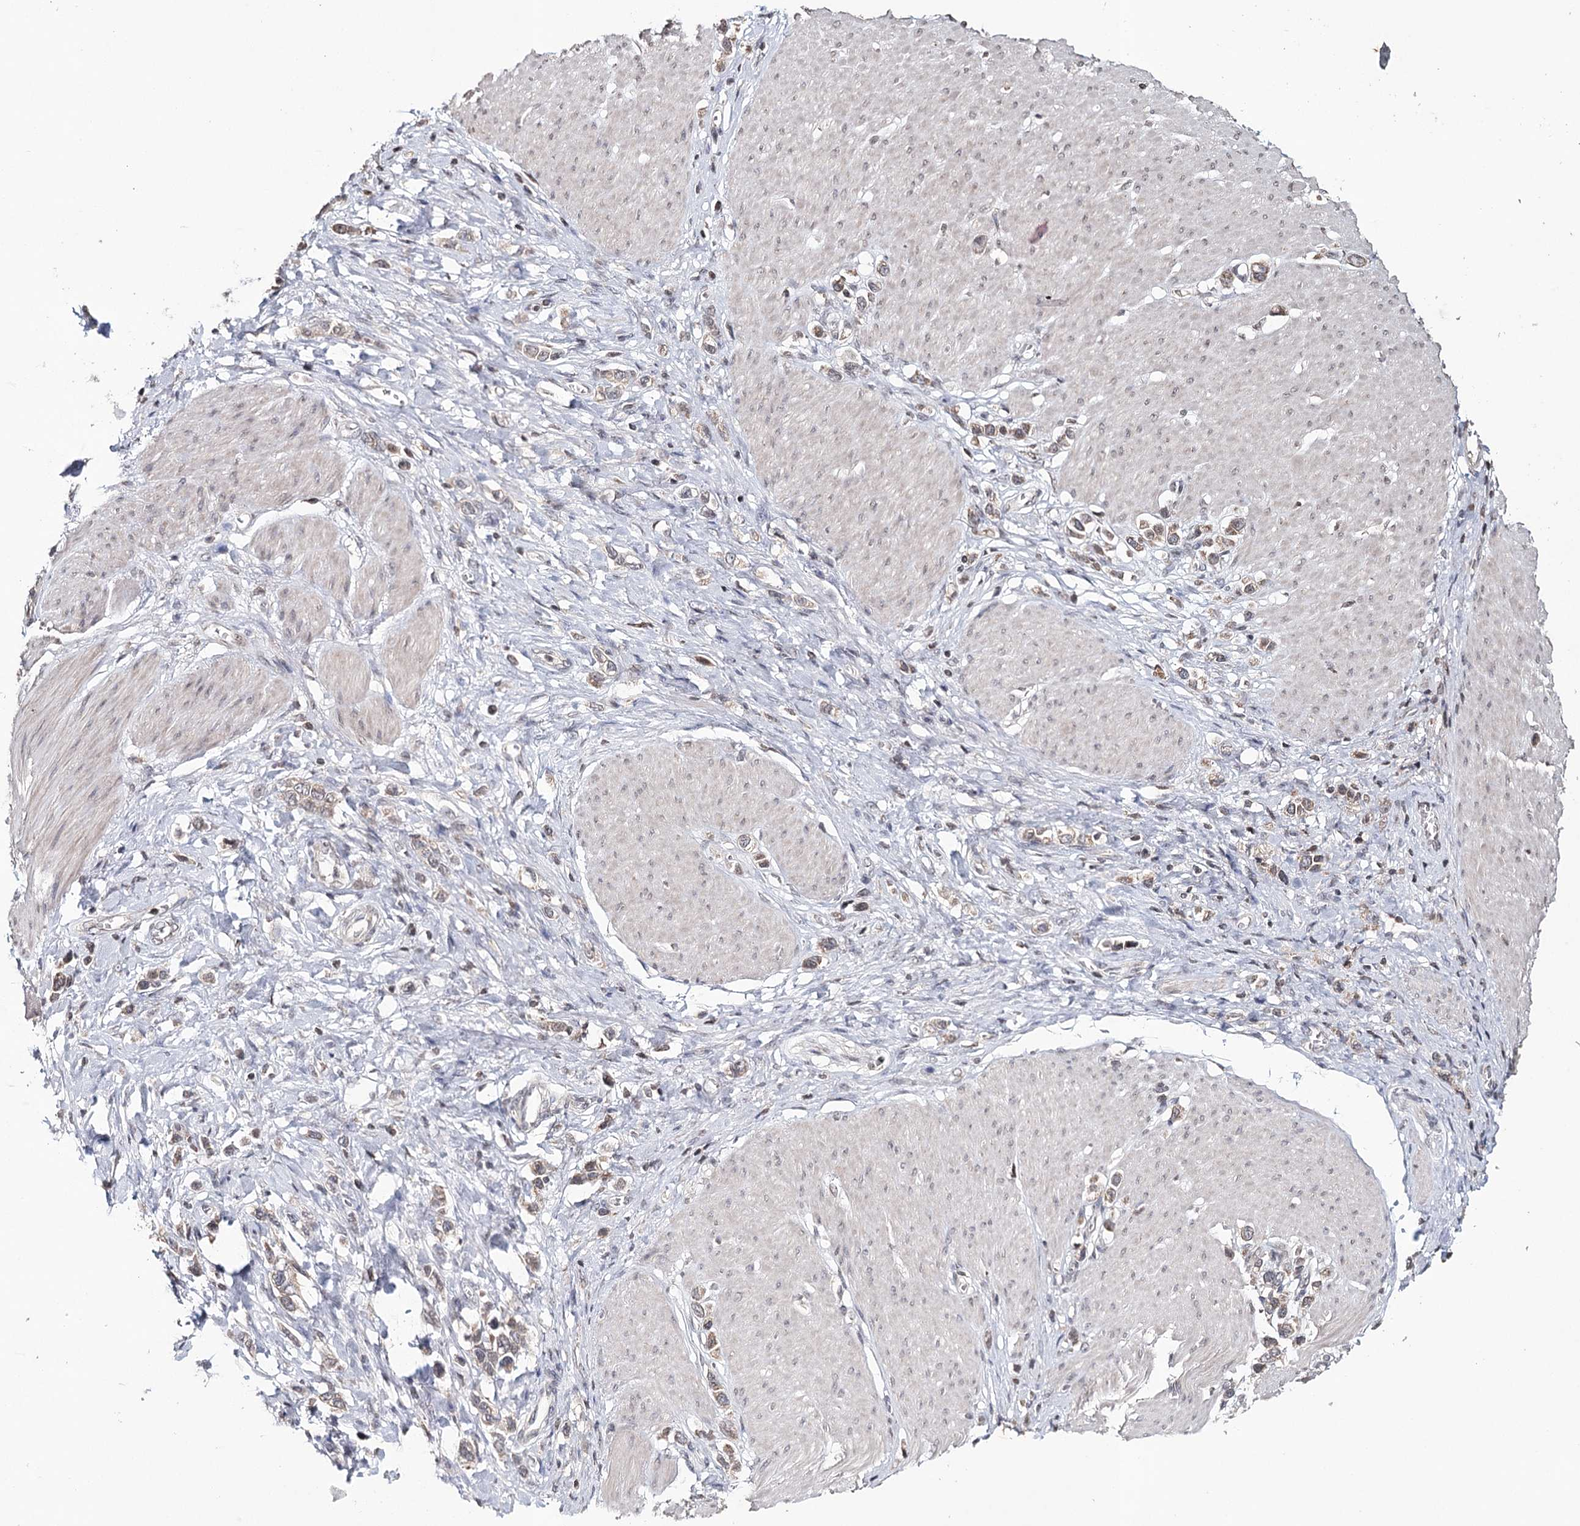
{"staining": {"intensity": "moderate", "quantity": ">75%", "location": "cytoplasmic/membranous"}, "tissue": "stomach cancer", "cell_type": "Tumor cells", "image_type": "cancer", "snomed": [{"axis": "morphology", "description": "Normal tissue, NOS"}, {"axis": "morphology", "description": "Adenocarcinoma, NOS"}, {"axis": "topography", "description": "Stomach, upper"}, {"axis": "topography", "description": "Stomach"}], "caption": "Adenocarcinoma (stomach) was stained to show a protein in brown. There is medium levels of moderate cytoplasmic/membranous expression in approximately >75% of tumor cells. The staining was performed using DAB (3,3'-diaminobenzidine) to visualize the protein expression in brown, while the nuclei were stained in blue with hematoxylin (Magnification: 20x).", "gene": "ICOS", "patient": {"sex": "female", "age": 65}}